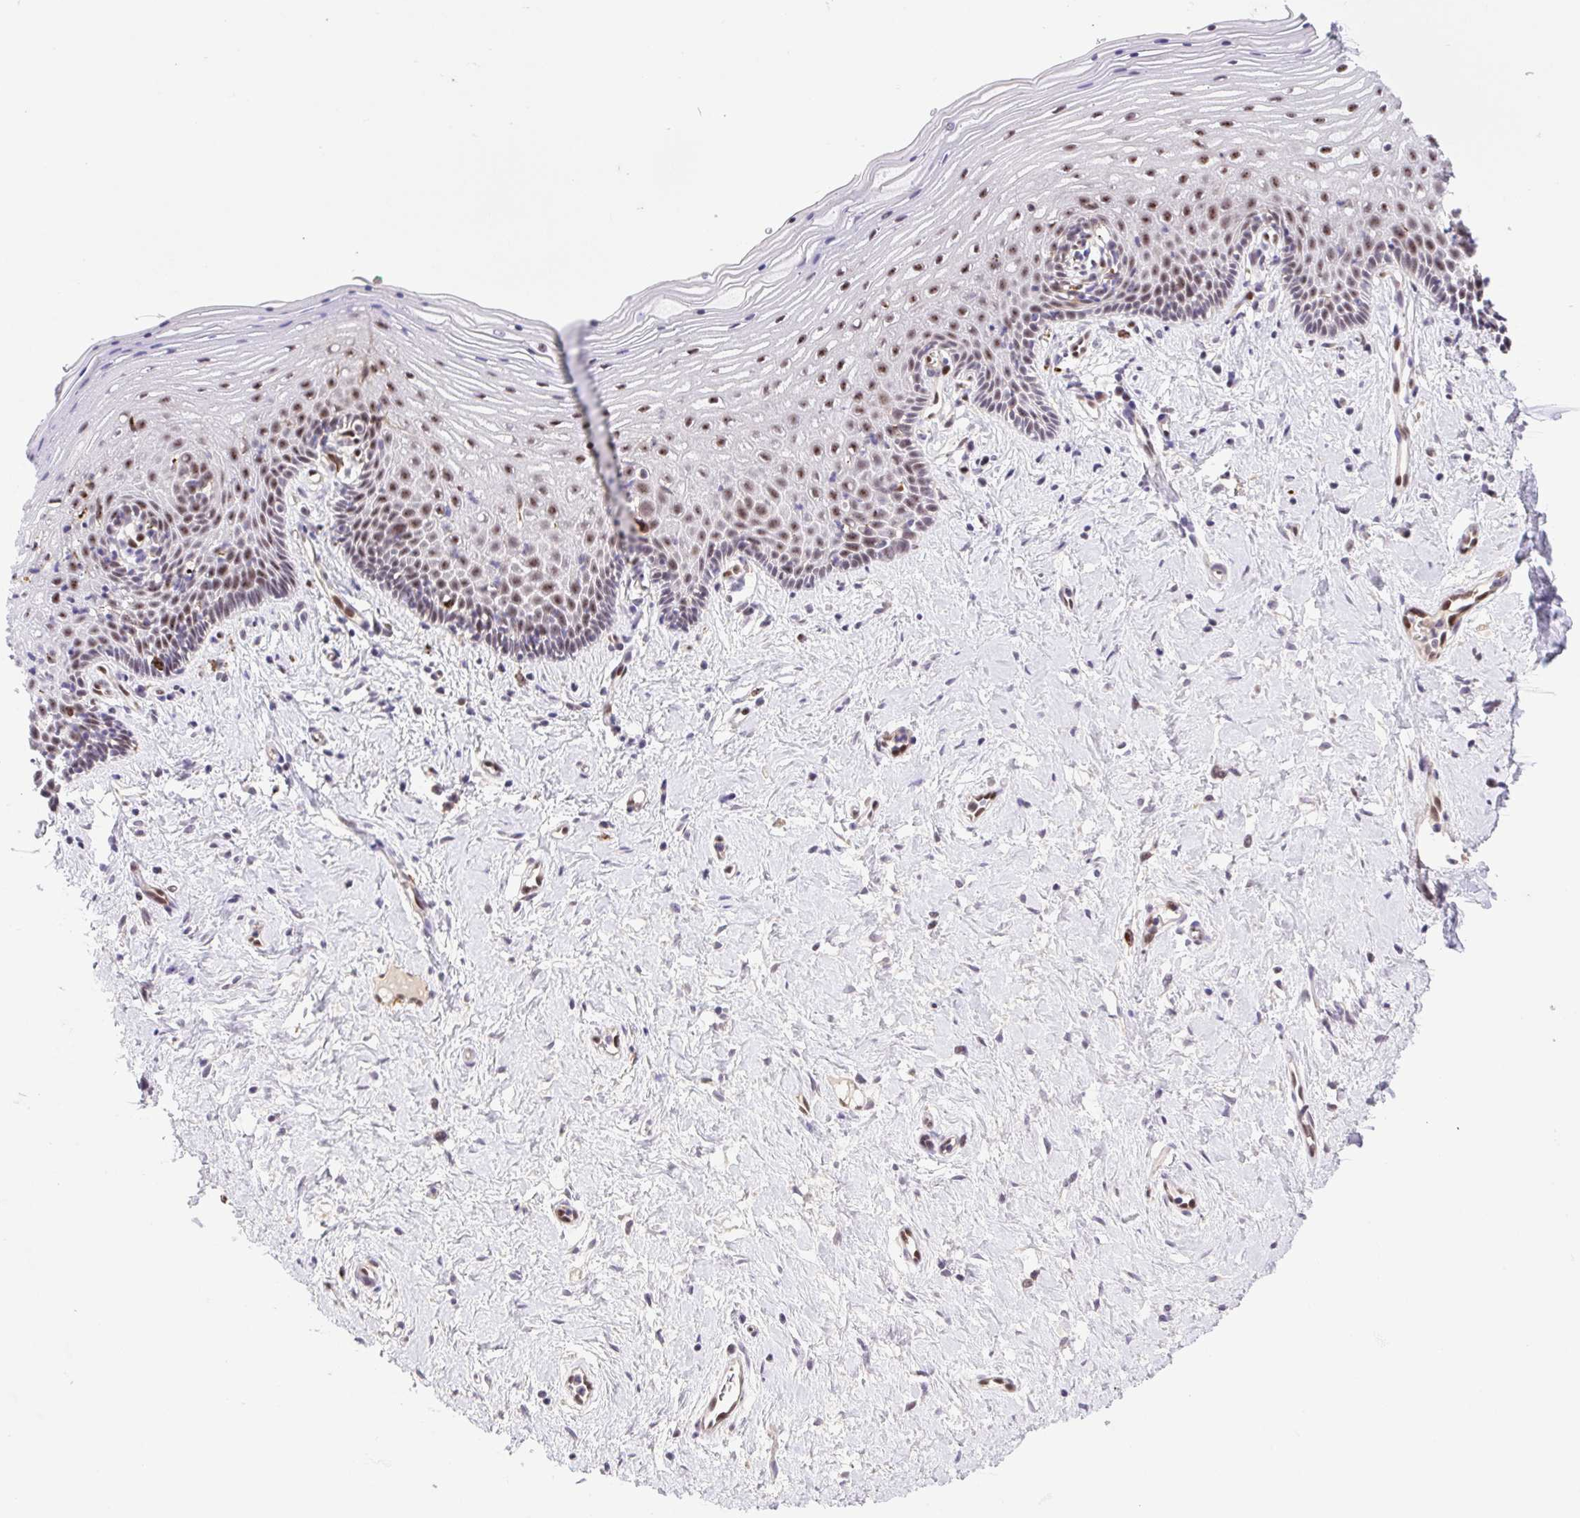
{"staining": {"intensity": "moderate", "quantity": "25%-75%", "location": "nuclear"}, "tissue": "vagina", "cell_type": "Squamous epithelial cells", "image_type": "normal", "snomed": [{"axis": "morphology", "description": "Normal tissue, NOS"}, {"axis": "topography", "description": "Vagina"}], "caption": "Immunohistochemistry (IHC) of normal human vagina exhibits medium levels of moderate nuclear staining in about 25%-75% of squamous epithelial cells.", "gene": "ERG", "patient": {"sex": "female", "age": 42}}